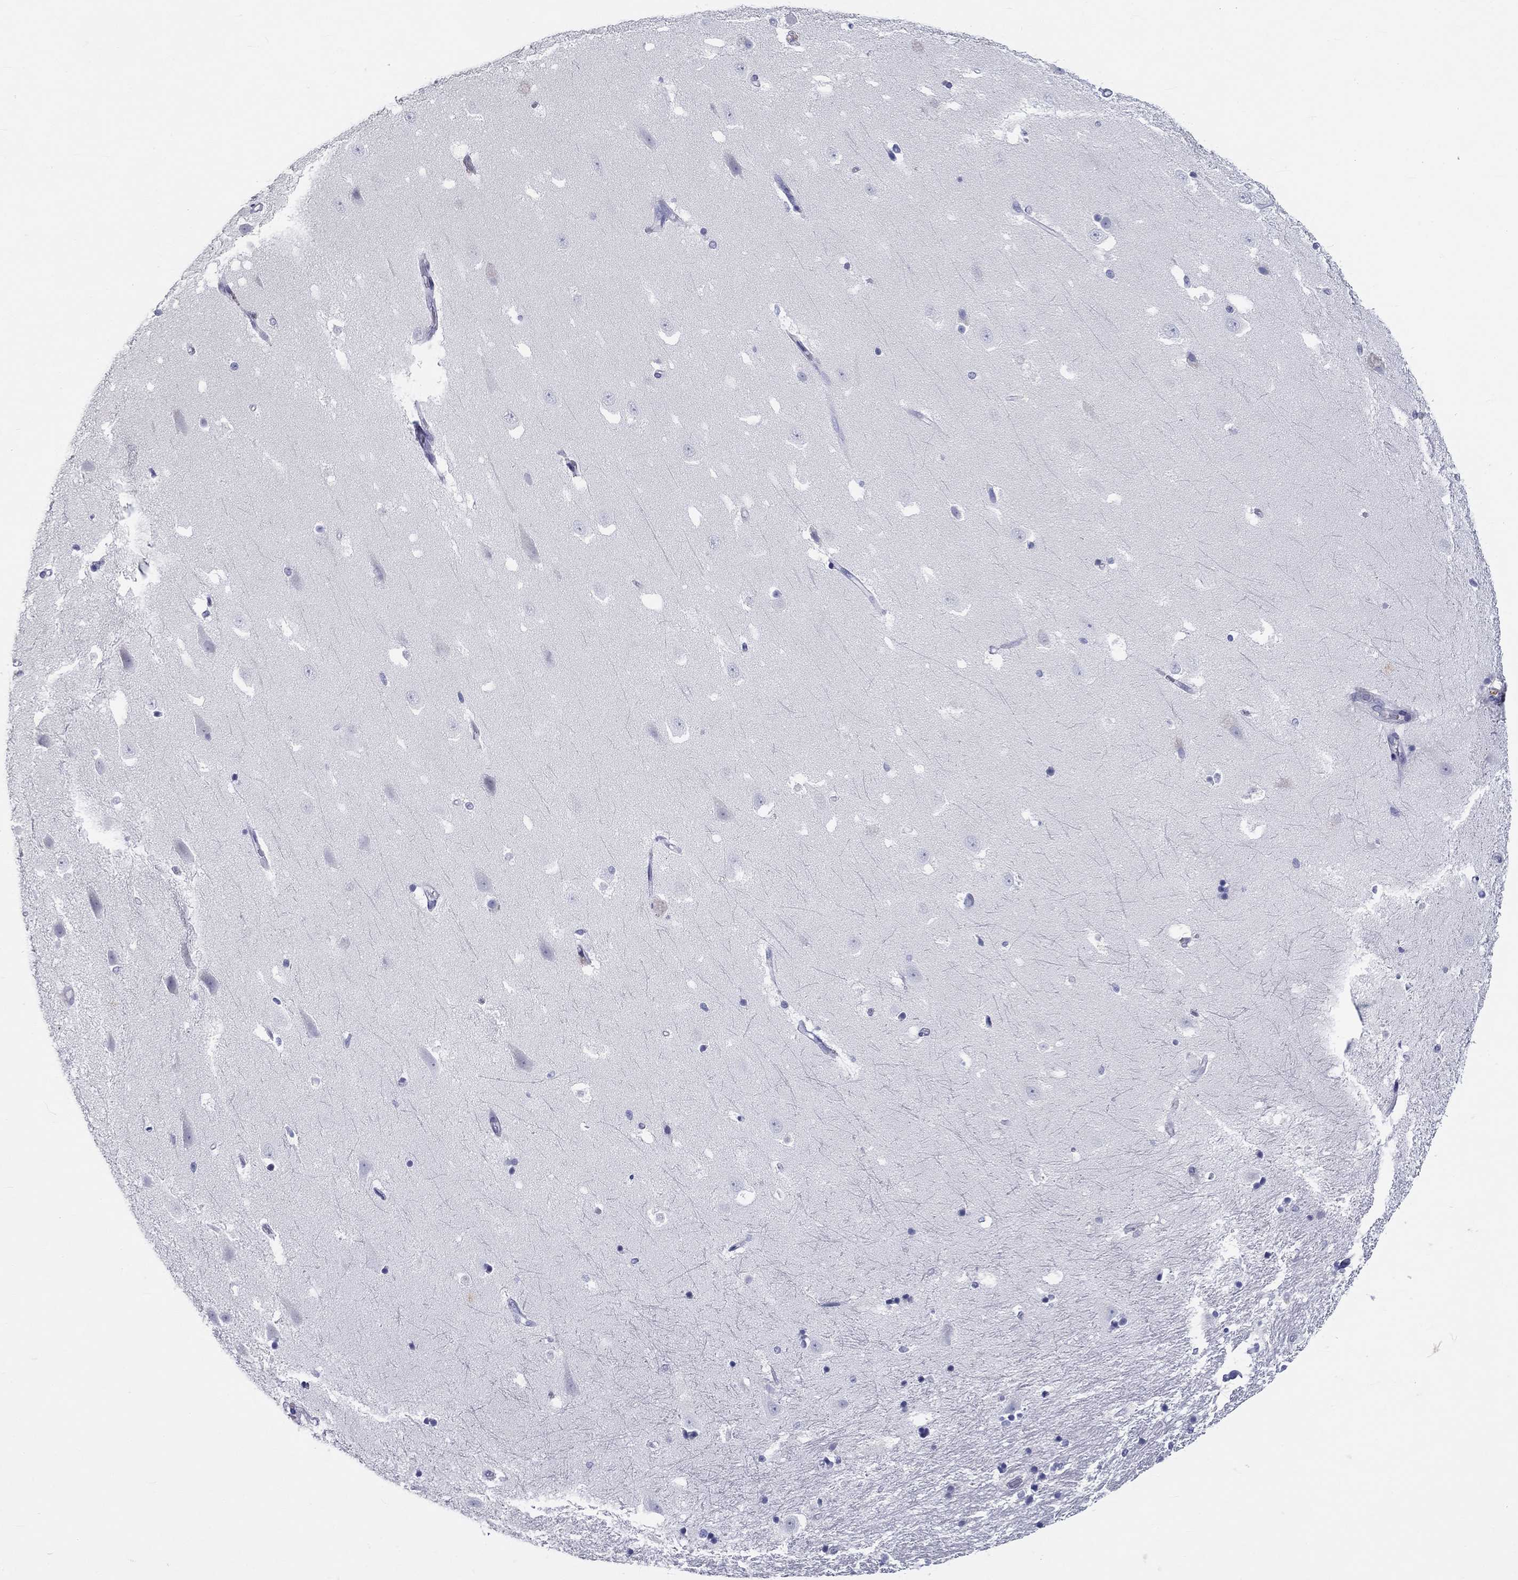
{"staining": {"intensity": "negative", "quantity": "none", "location": "none"}, "tissue": "hippocampus", "cell_type": "Glial cells", "image_type": "normal", "snomed": [{"axis": "morphology", "description": "Normal tissue, NOS"}, {"axis": "topography", "description": "Hippocampus"}], "caption": "A high-resolution photomicrograph shows IHC staining of unremarkable hippocampus, which reveals no significant positivity in glial cells.", "gene": "DNALI1", "patient": {"sex": "male", "age": 49}}